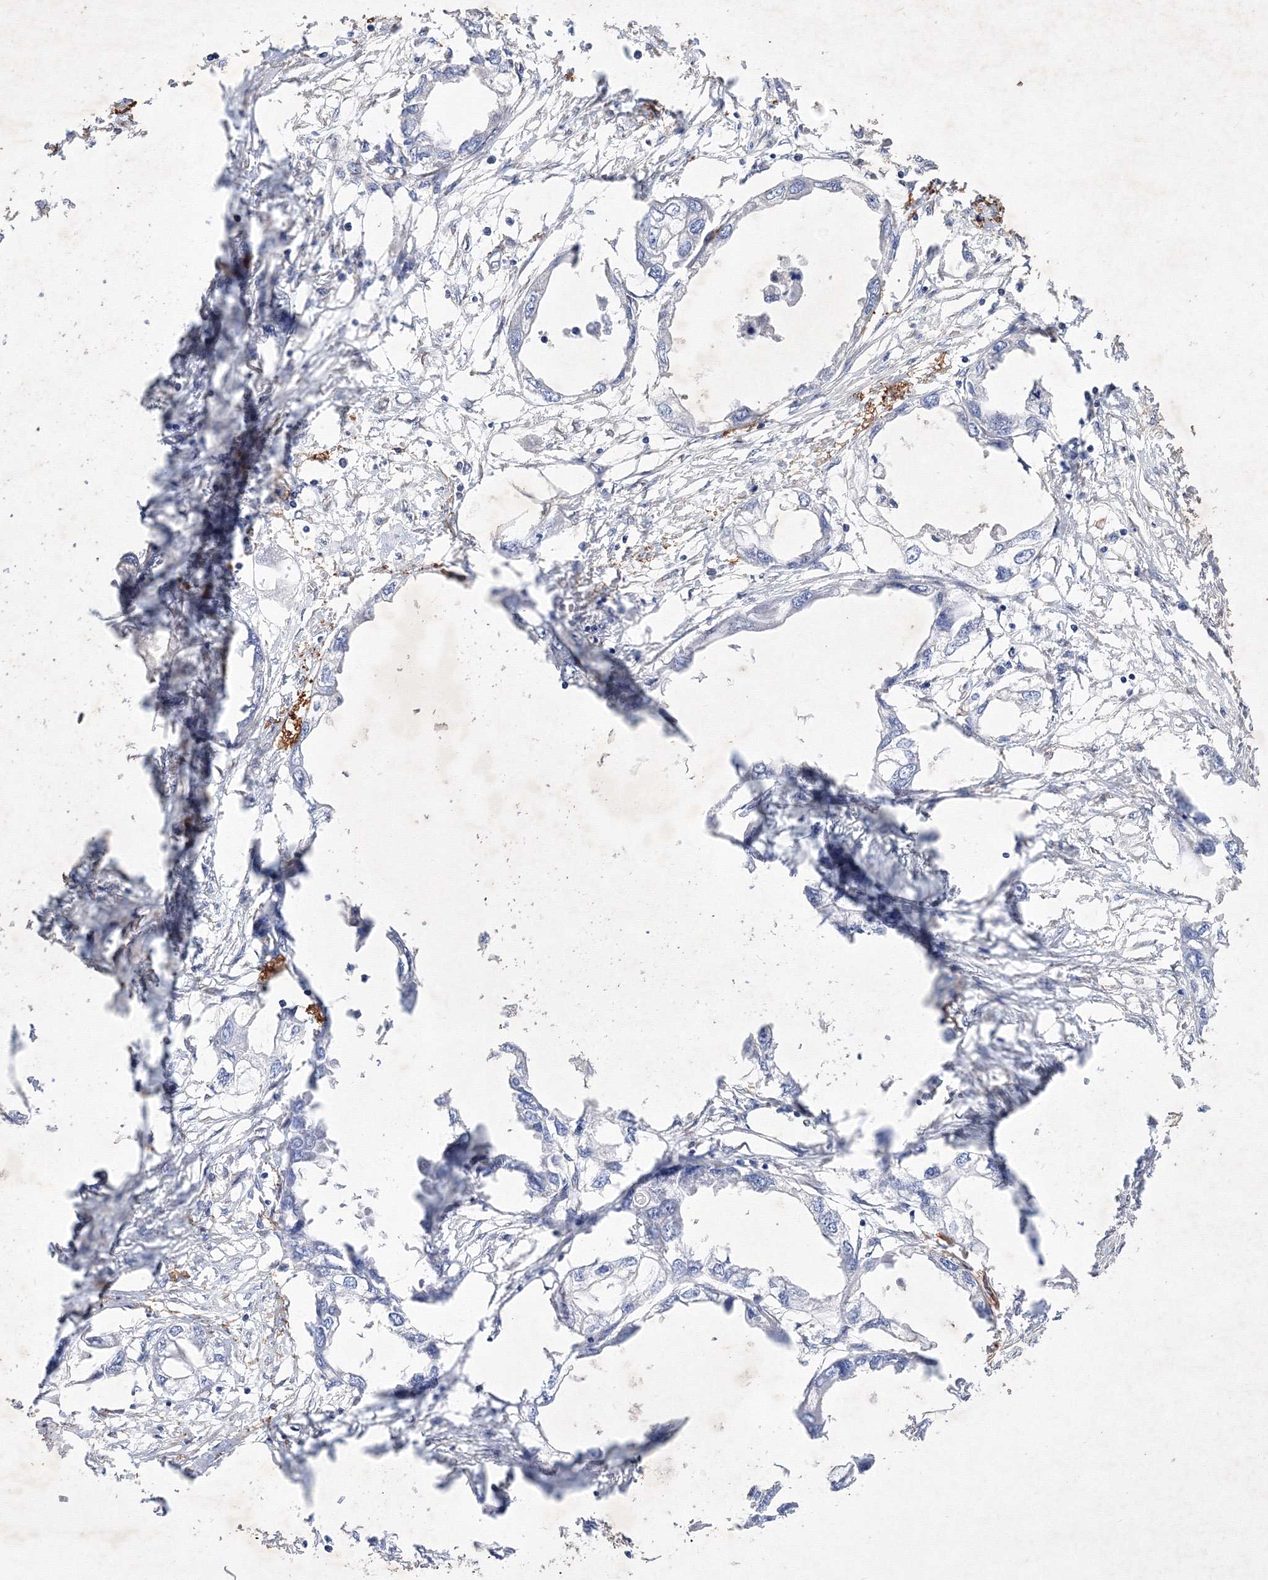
{"staining": {"intensity": "negative", "quantity": "none", "location": "none"}, "tissue": "endometrial cancer", "cell_type": "Tumor cells", "image_type": "cancer", "snomed": [{"axis": "morphology", "description": "Adenocarcinoma, NOS"}, {"axis": "morphology", "description": "Adenocarcinoma, metastatic, NOS"}, {"axis": "topography", "description": "Adipose tissue"}, {"axis": "topography", "description": "Endometrium"}], "caption": "IHC histopathology image of neoplastic tissue: human endometrial cancer stained with DAB reveals no significant protein positivity in tumor cells.", "gene": "SNX18", "patient": {"sex": "female", "age": 67}}